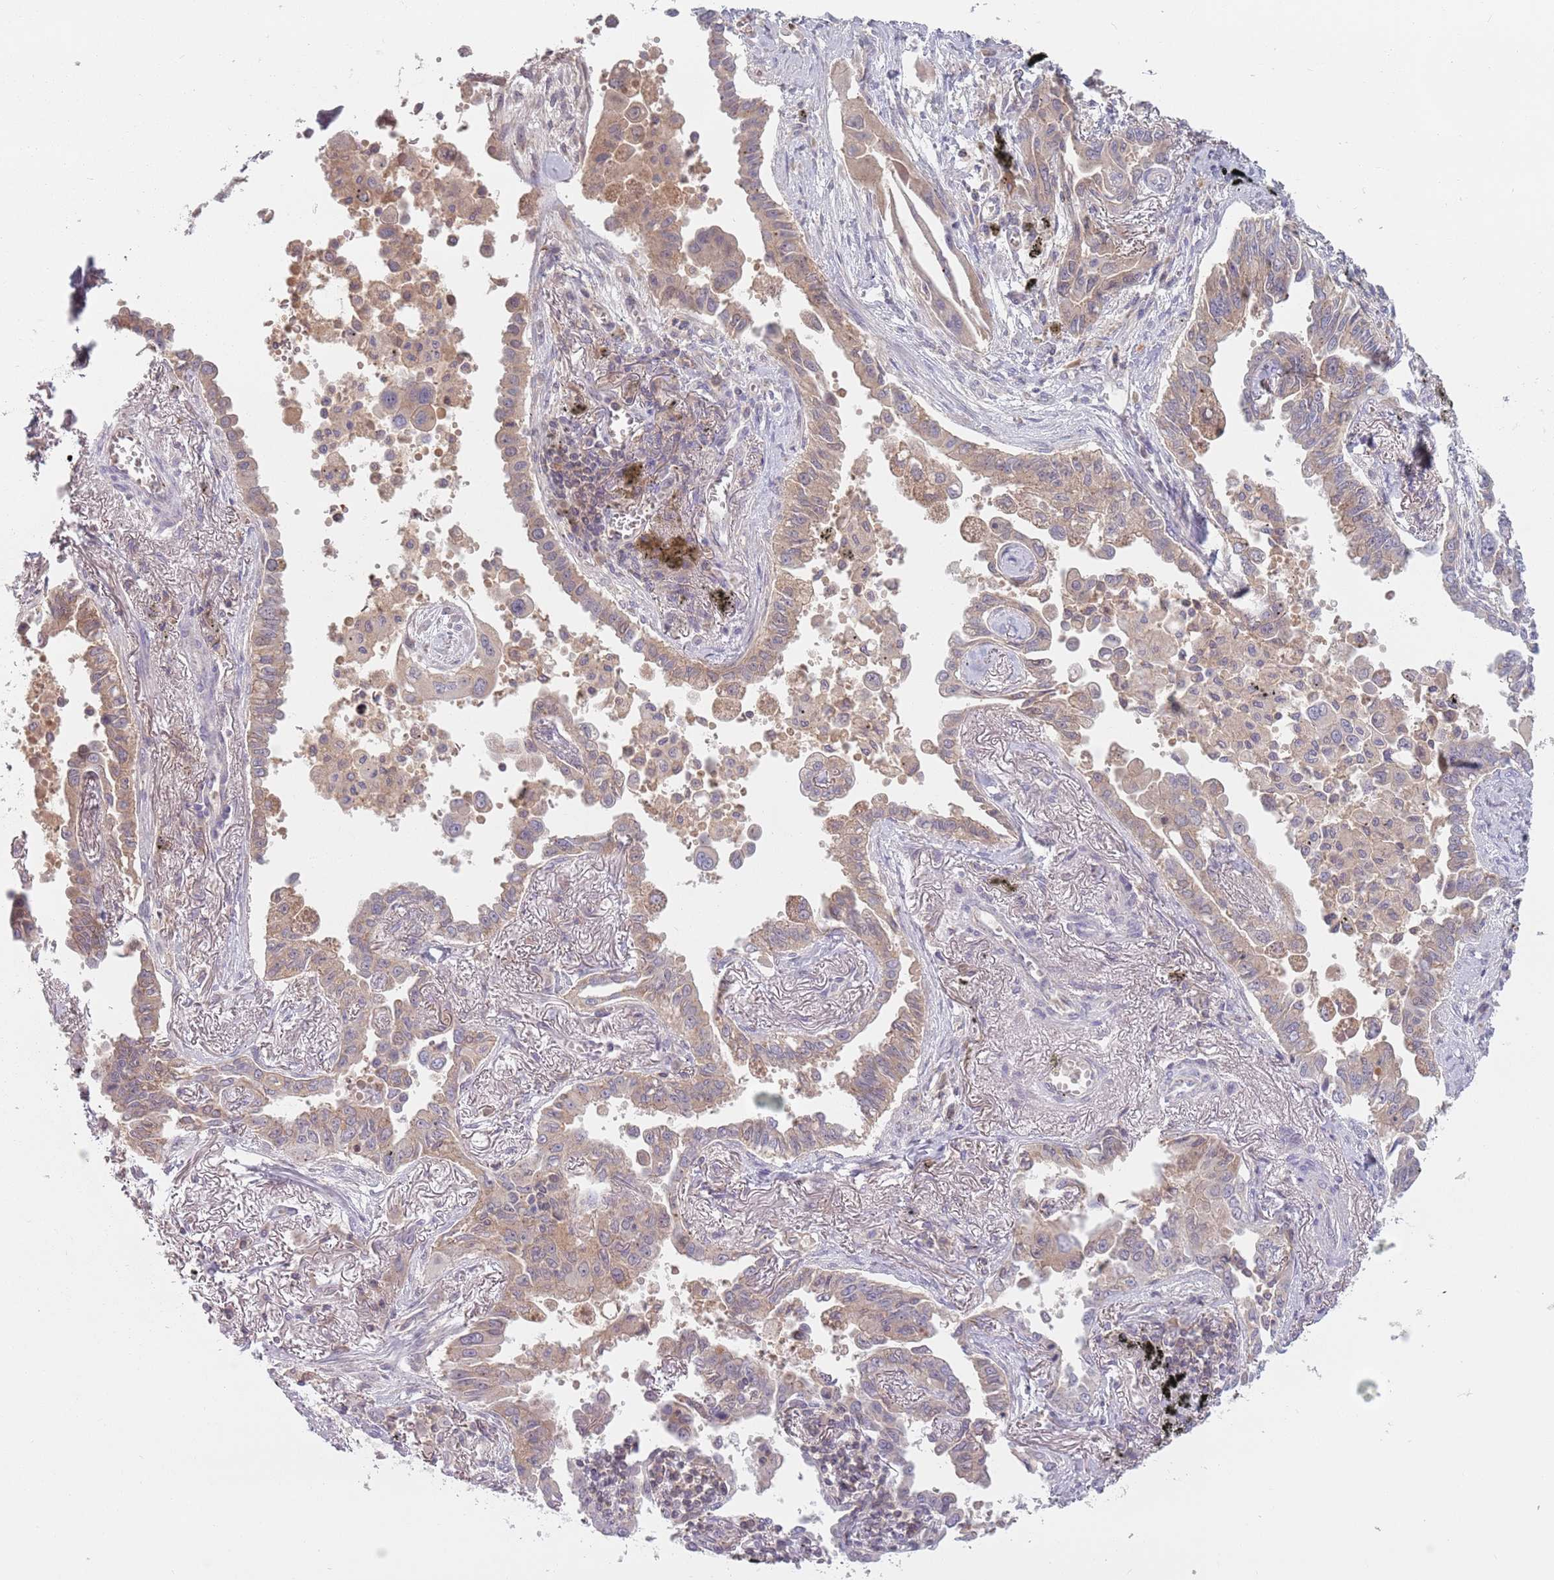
{"staining": {"intensity": "weak", "quantity": ">75%", "location": "cytoplasmic/membranous"}, "tissue": "lung cancer", "cell_type": "Tumor cells", "image_type": "cancer", "snomed": [{"axis": "morphology", "description": "Adenocarcinoma, NOS"}, {"axis": "topography", "description": "Lung"}], "caption": "Weak cytoplasmic/membranous staining is present in about >75% of tumor cells in lung adenocarcinoma.", "gene": "ASB13", "patient": {"sex": "male", "age": 67}}